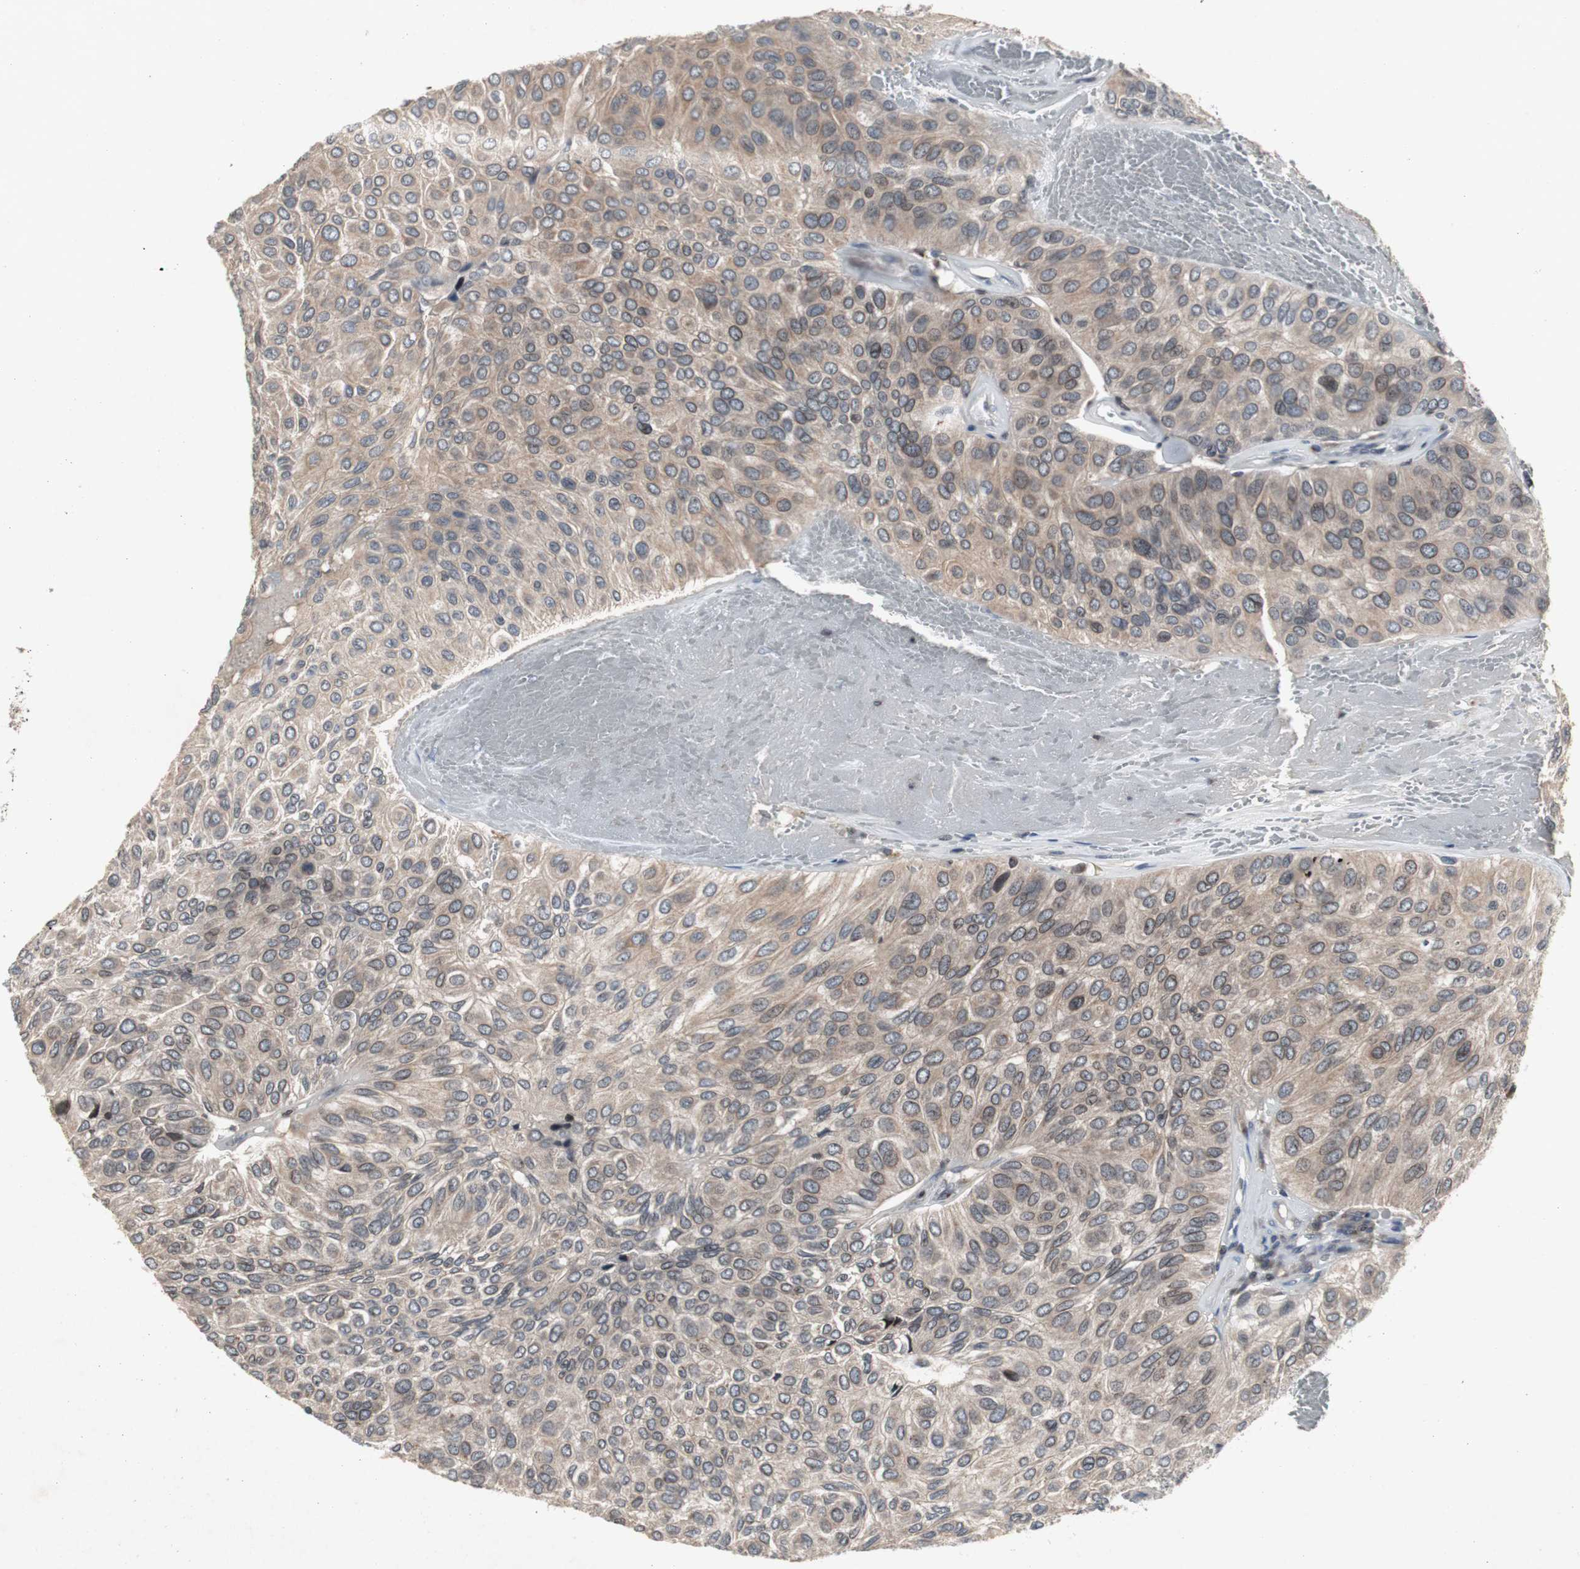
{"staining": {"intensity": "weak", "quantity": ">75%", "location": "cytoplasmic/membranous"}, "tissue": "urothelial cancer", "cell_type": "Tumor cells", "image_type": "cancer", "snomed": [{"axis": "morphology", "description": "Urothelial carcinoma, High grade"}, {"axis": "topography", "description": "Urinary bladder"}], "caption": "Immunohistochemistry (IHC) photomicrograph of neoplastic tissue: human urothelial cancer stained using immunohistochemistry exhibits low levels of weak protein expression localized specifically in the cytoplasmic/membranous of tumor cells, appearing as a cytoplasmic/membranous brown color.", "gene": "ZNF396", "patient": {"sex": "male", "age": 66}}